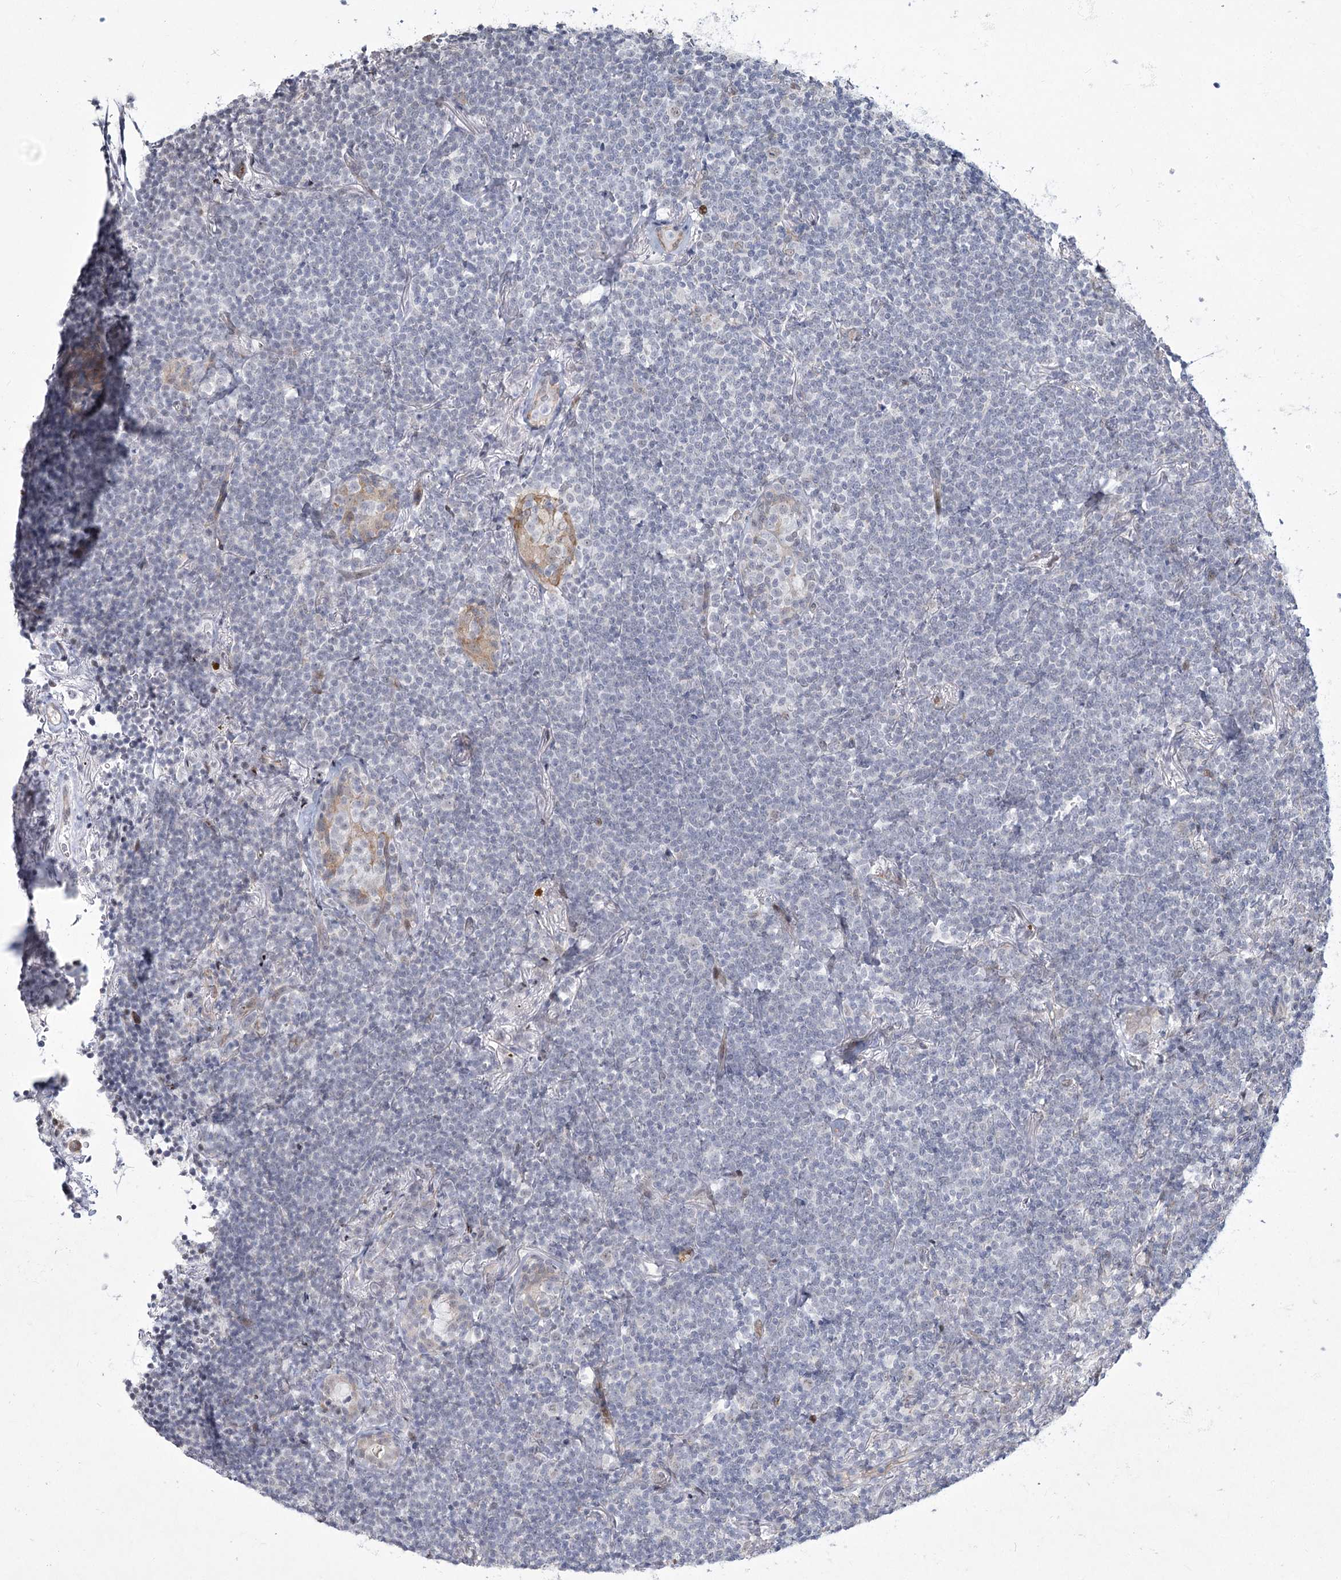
{"staining": {"intensity": "negative", "quantity": "none", "location": "none"}, "tissue": "lymphoma", "cell_type": "Tumor cells", "image_type": "cancer", "snomed": [{"axis": "morphology", "description": "Malignant lymphoma, non-Hodgkin's type, Low grade"}, {"axis": "topography", "description": "Lung"}], "caption": "The micrograph reveals no staining of tumor cells in lymphoma. Brightfield microscopy of IHC stained with DAB (brown) and hematoxylin (blue), captured at high magnification.", "gene": "YBX3", "patient": {"sex": "female", "age": 71}}